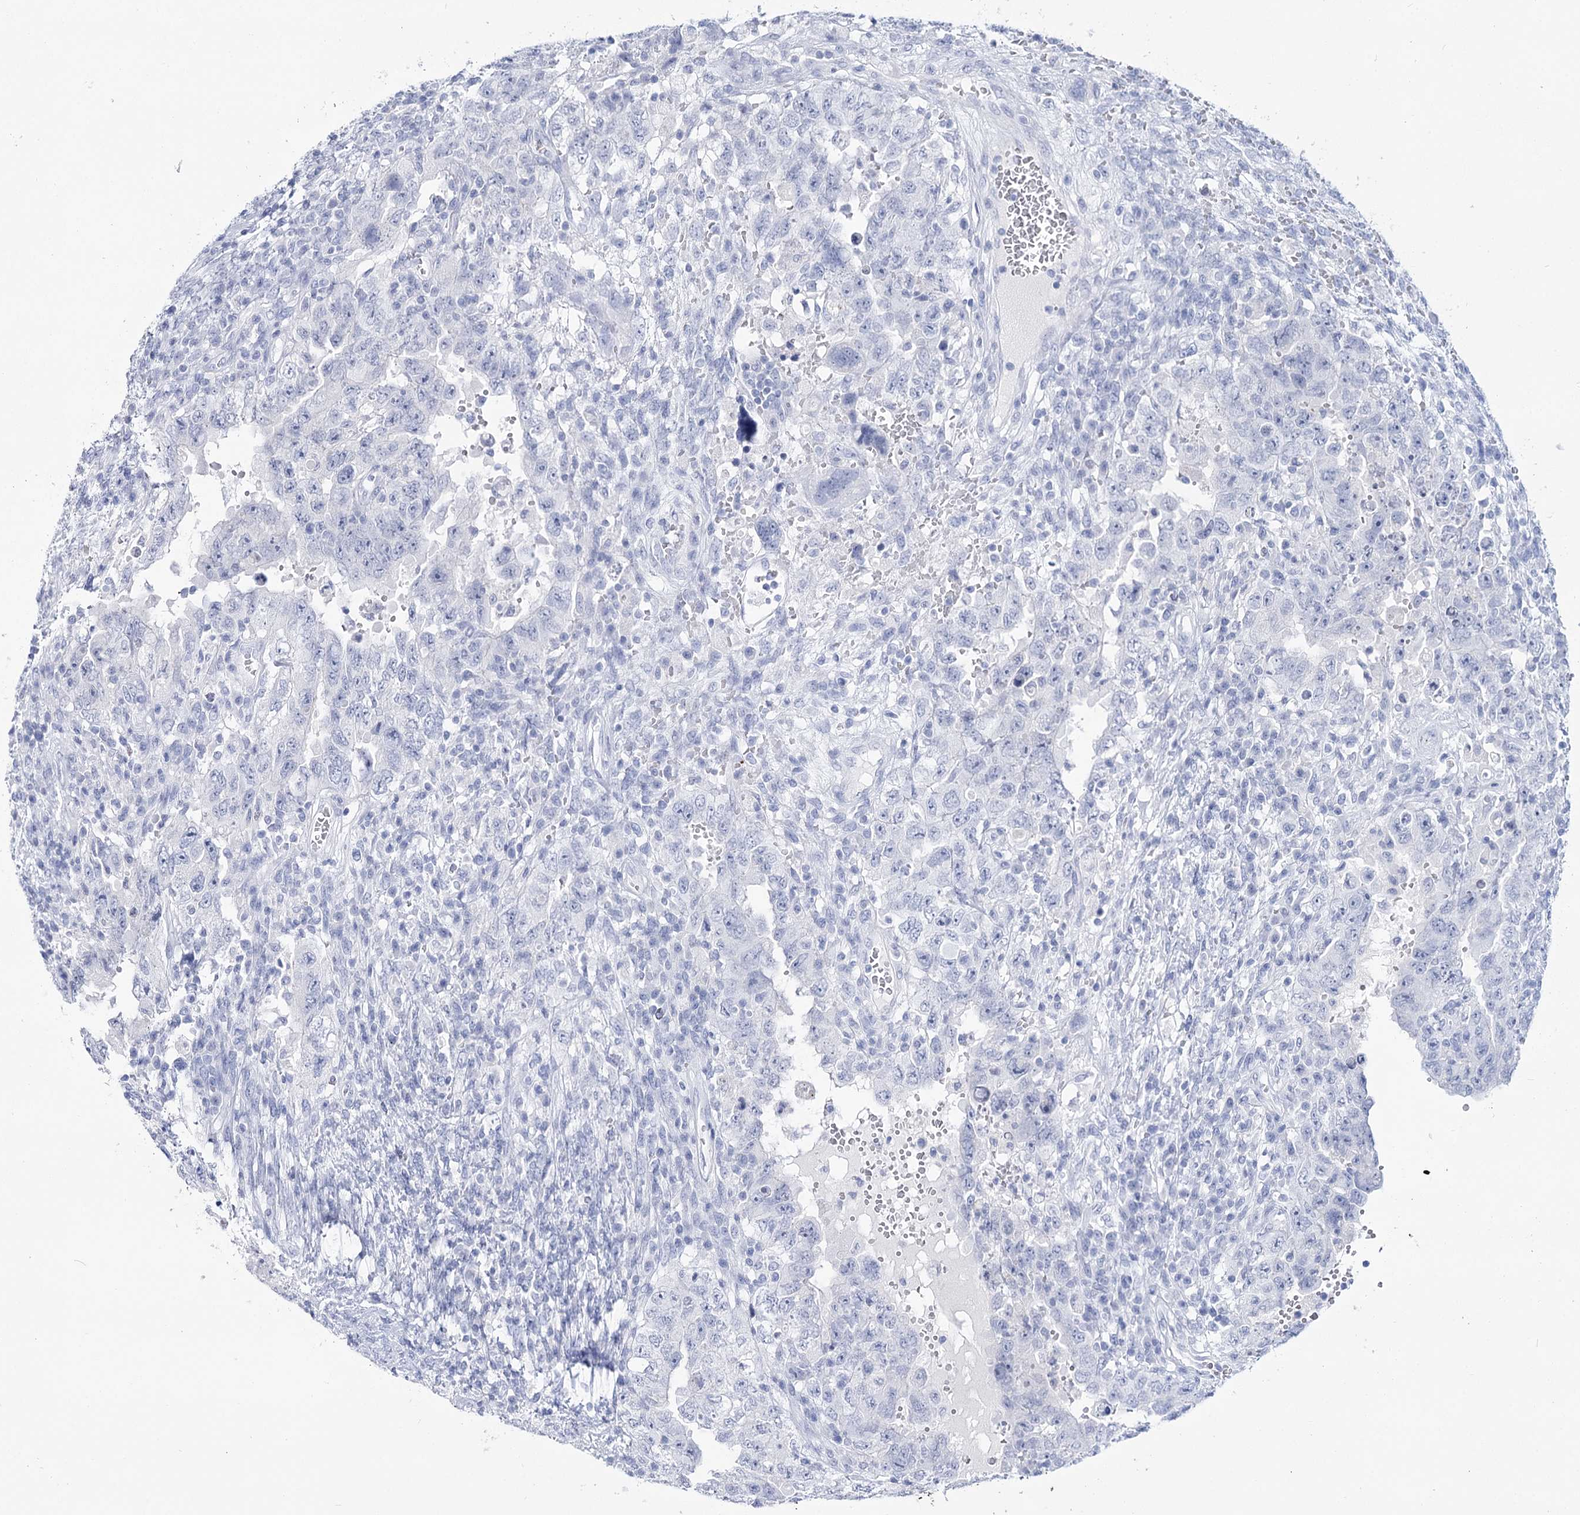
{"staining": {"intensity": "negative", "quantity": "none", "location": "none"}, "tissue": "testis cancer", "cell_type": "Tumor cells", "image_type": "cancer", "snomed": [{"axis": "morphology", "description": "Carcinoma, Embryonal, NOS"}, {"axis": "topography", "description": "Testis"}], "caption": "High magnification brightfield microscopy of testis embryonal carcinoma stained with DAB (brown) and counterstained with hematoxylin (blue): tumor cells show no significant expression.", "gene": "RNF186", "patient": {"sex": "male", "age": 26}}